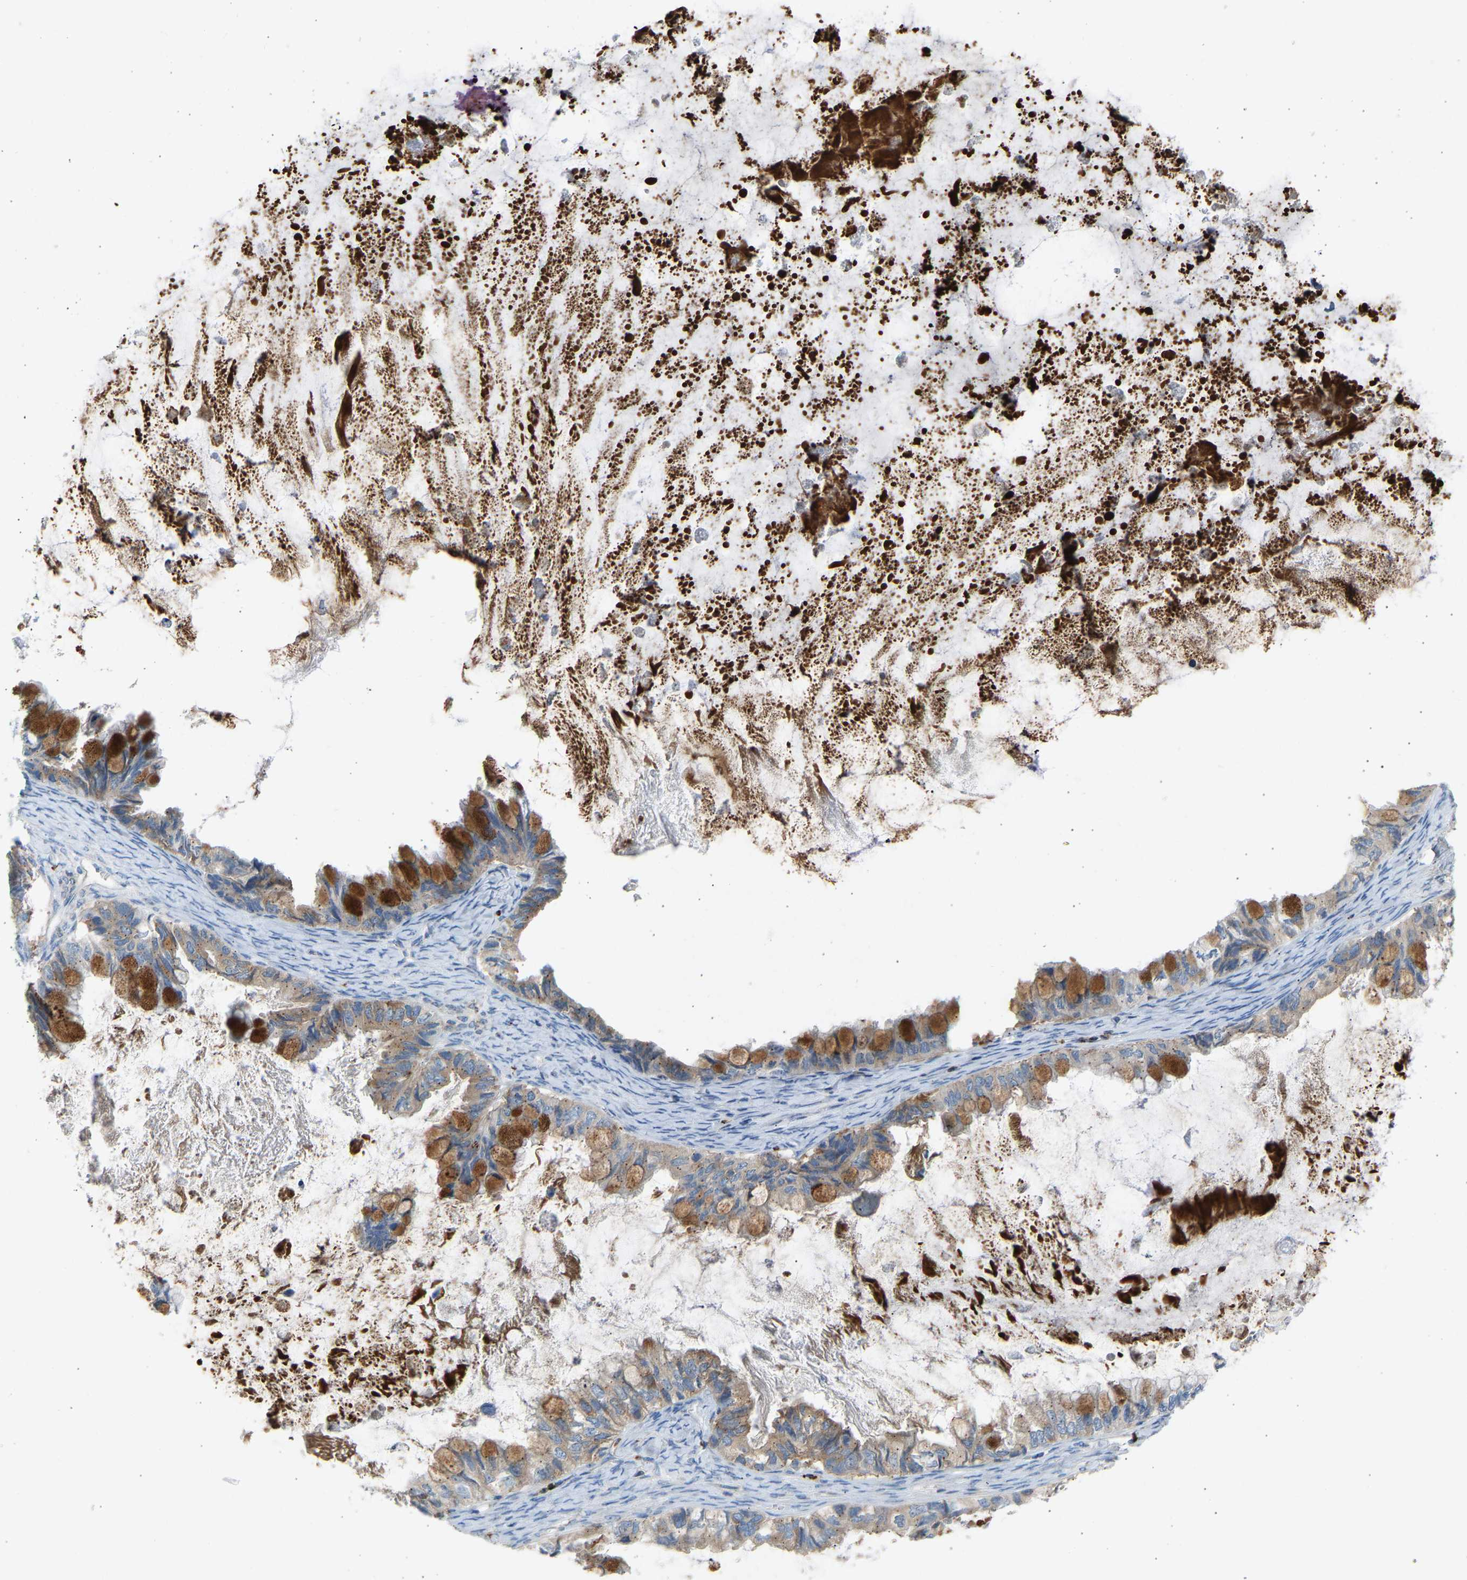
{"staining": {"intensity": "moderate", "quantity": ">75%", "location": "cytoplasmic/membranous"}, "tissue": "ovarian cancer", "cell_type": "Tumor cells", "image_type": "cancer", "snomed": [{"axis": "morphology", "description": "Cystadenocarcinoma, mucinous, NOS"}, {"axis": "topography", "description": "Ovary"}], "caption": "Protein analysis of ovarian cancer (mucinous cystadenocarcinoma) tissue reveals moderate cytoplasmic/membranous staining in approximately >75% of tumor cells.", "gene": "TRIM50", "patient": {"sex": "female", "age": 80}}